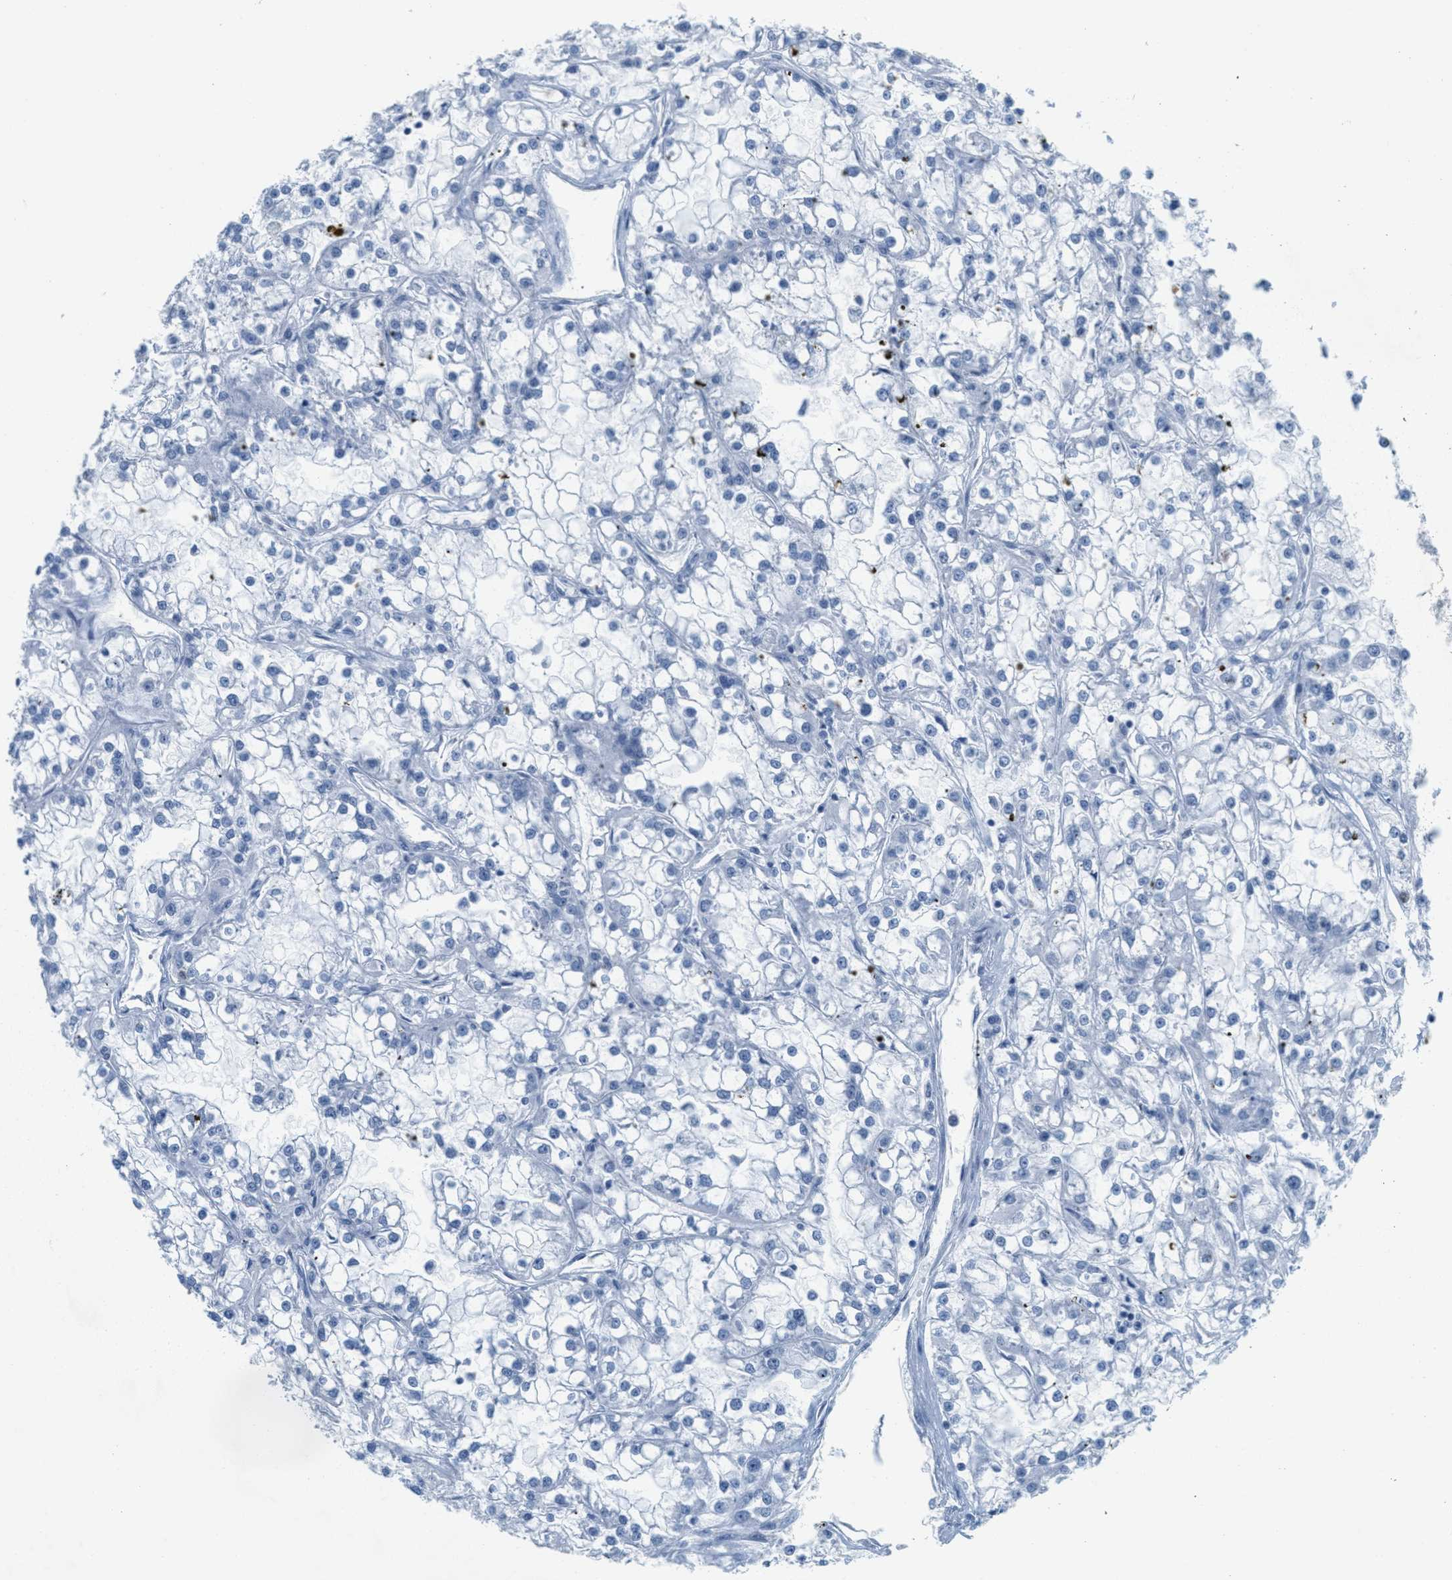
{"staining": {"intensity": "negative", "quantity": "none", "location": "none"}, "tissue": "renal cancer", "cell_type": "Tumor cells", "image_type": "cancer", "snomed": [{"axis": "morphology", "description": "Adenocarcinoma, NOS"}, {"axis": "topography", "description": "Kidney"}], "caption": "A micrograph of renal cancer stained for a protein exhibits no brown staining in tumor cells.", "gene": "GPM6A", "patient": {"sex": "female", "age": 52}}